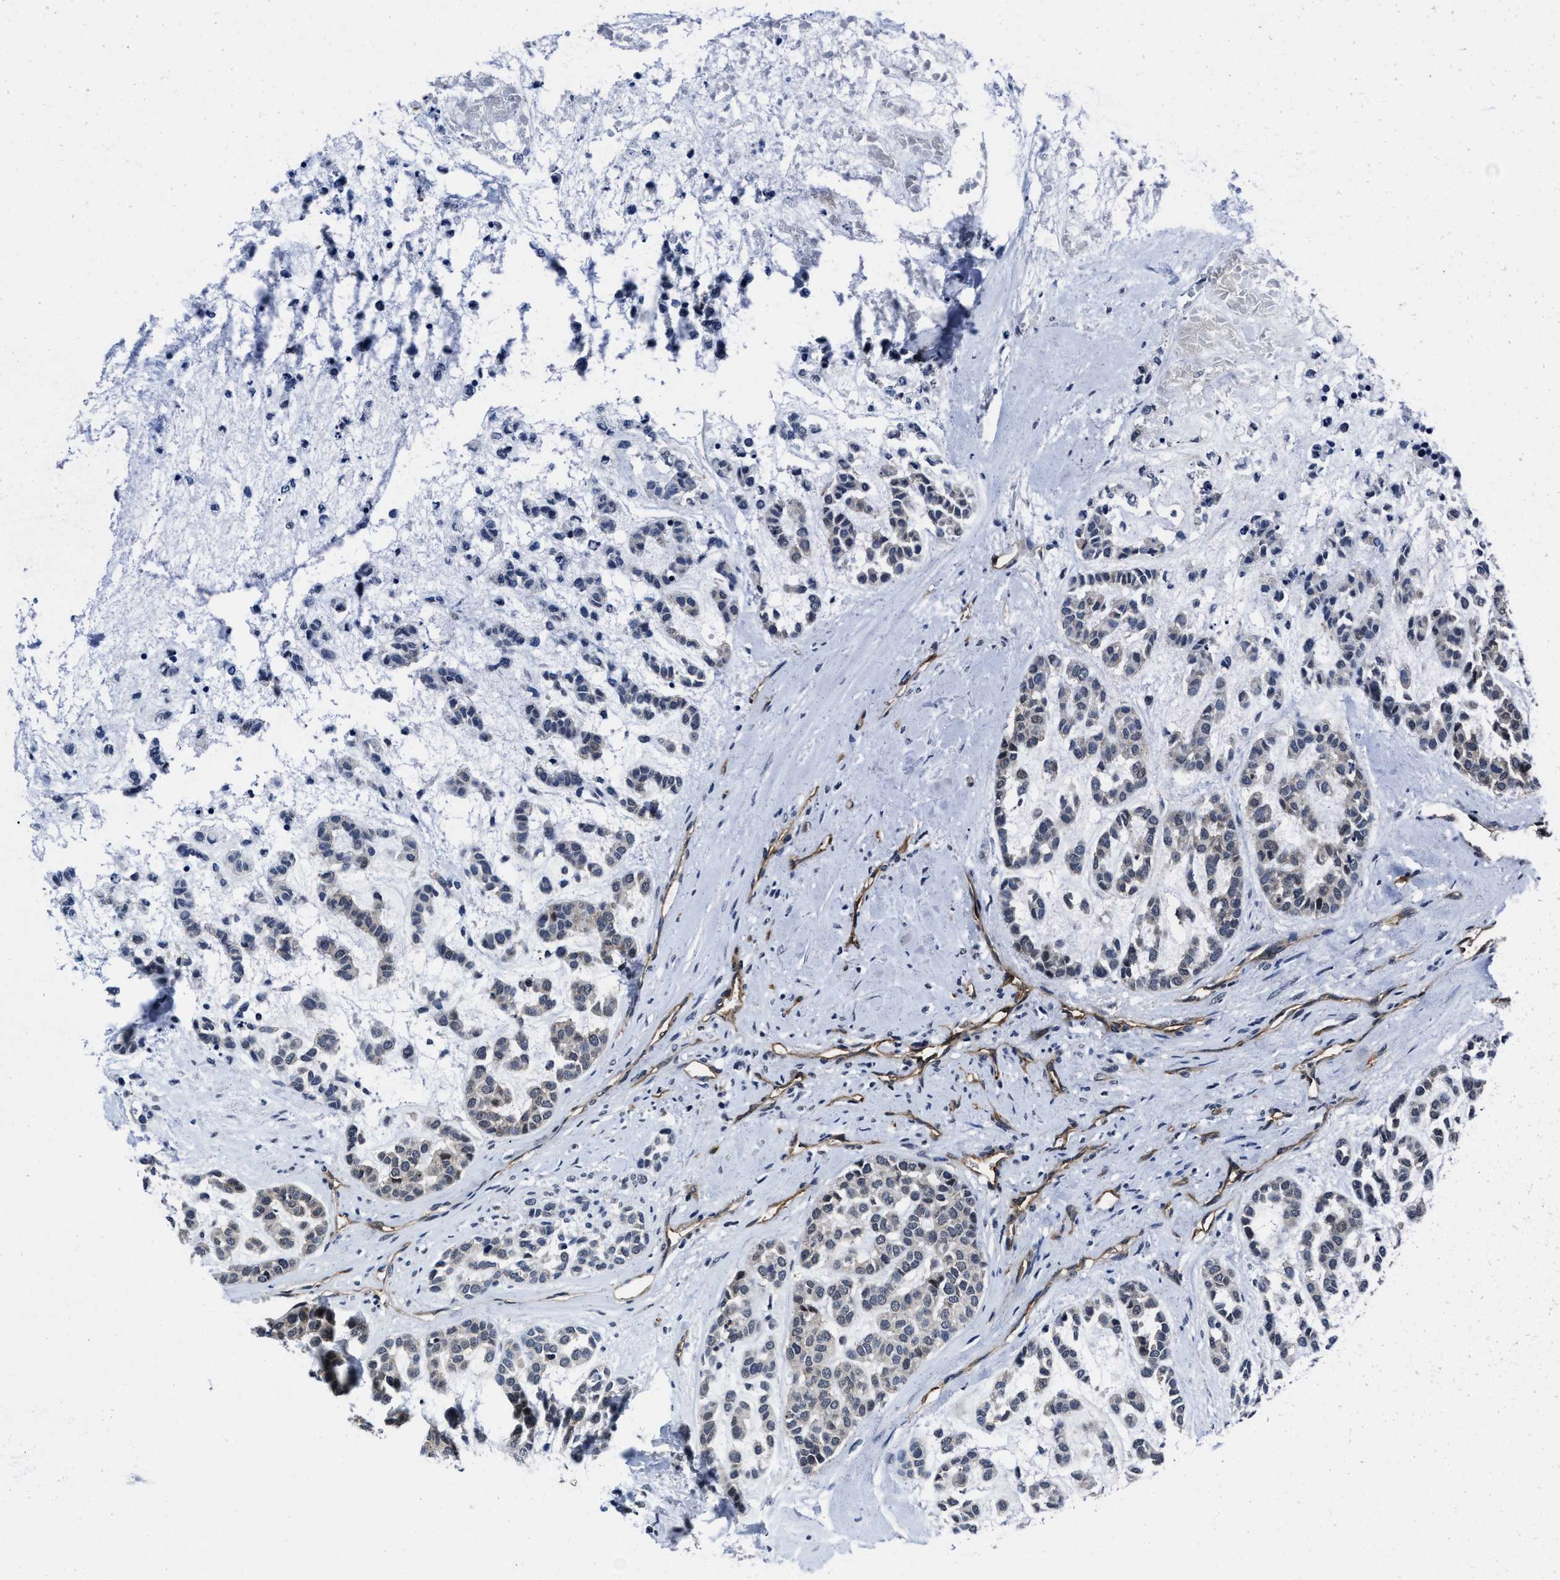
{"staining": {"intensity": "weak", "quantity": "<25%", "location": "cytoplasmic/membranous"}, "tissue": "head and neck cancer", "cell_type": "Tumor cells", "image_type": "cancer", "snomed": [{"axis": "morphology", "description": "Adenocarcinoma, NOS"}, {"axis": "morphology", "description": "Adenoma, NOS"}, {"axis": "topography", "description": "Head-Neck"}], "caption": "IHC image of head and neck cancer (adenoma) stained for a protein (brown), which displays no staining in tumor cells. Nuclei are stained in blue.", "gene": "MARCKSL1", "patient": {"sex": "female", "age": 55}}